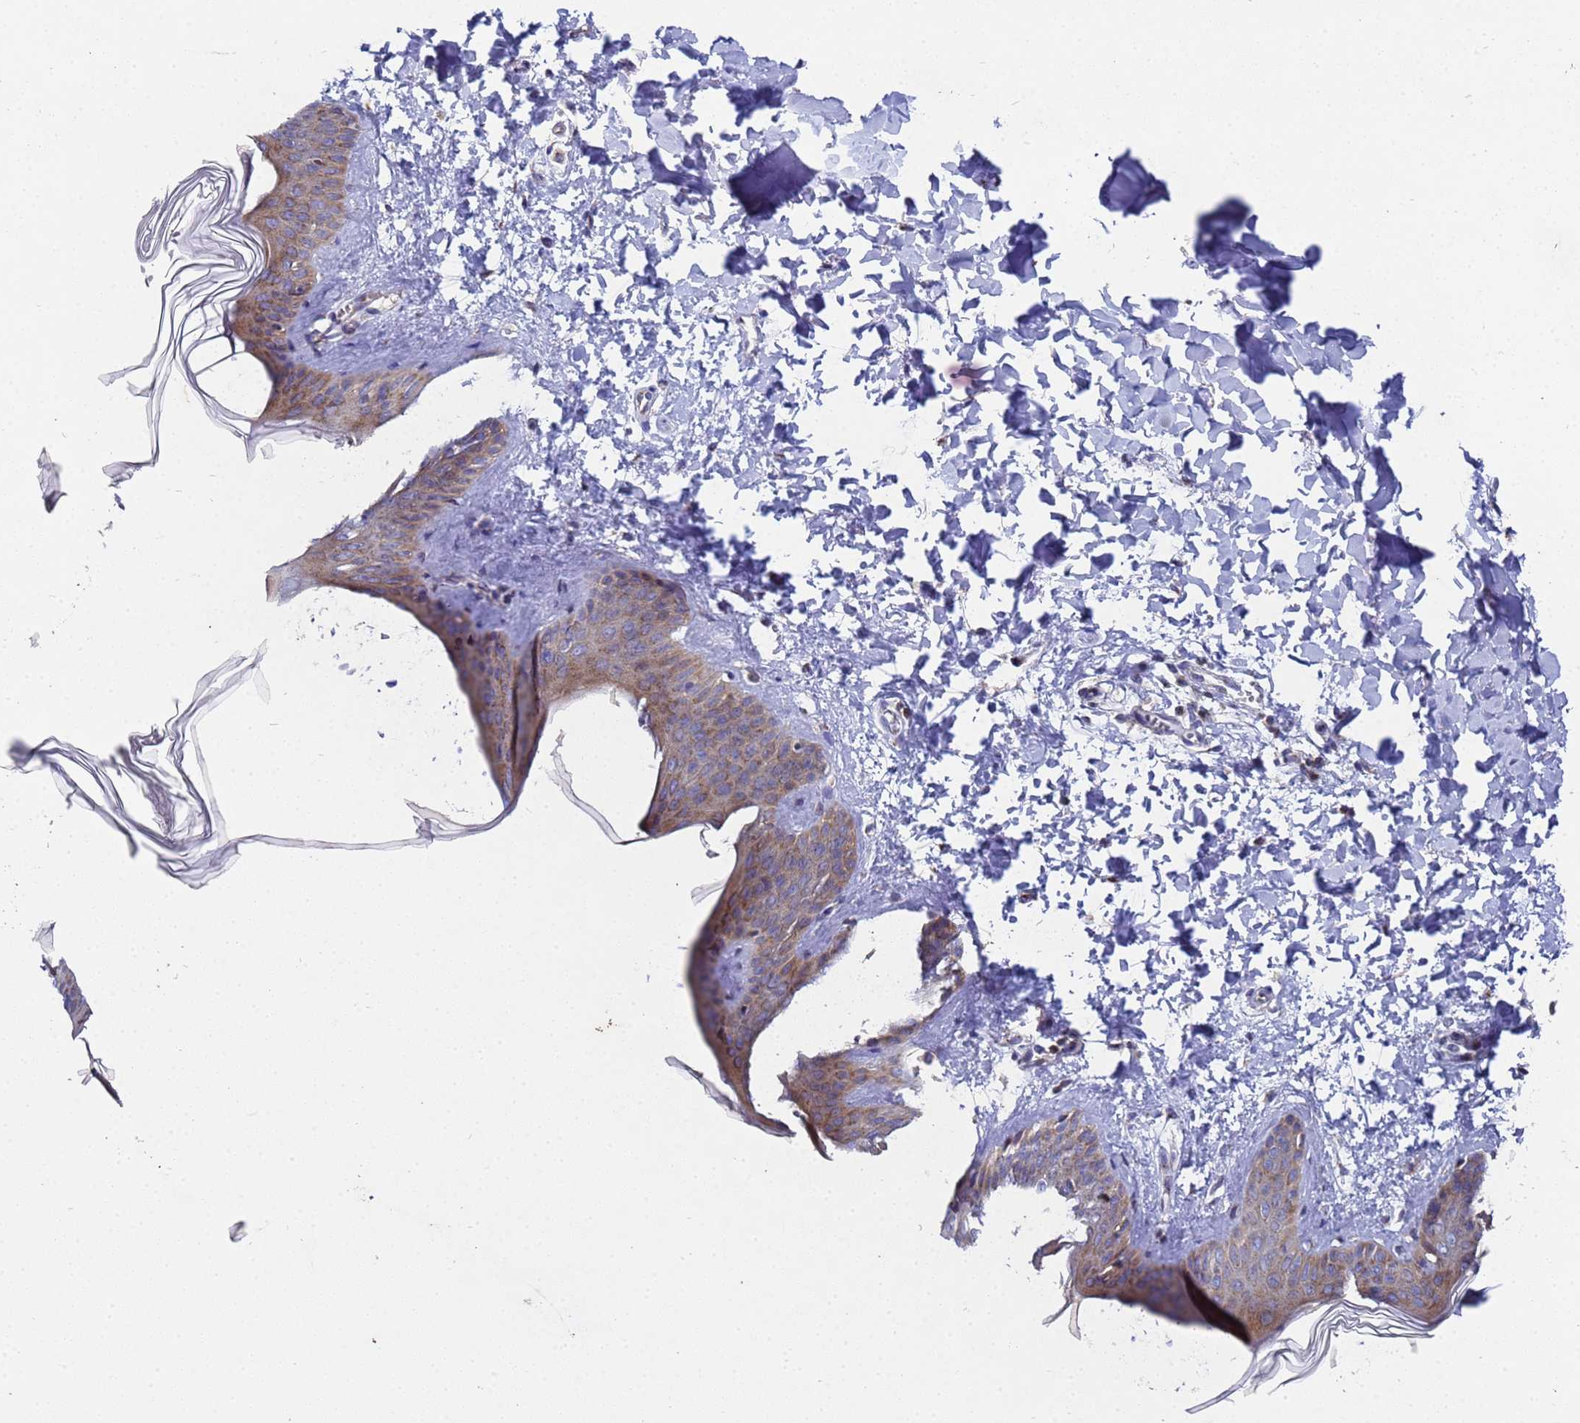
{"staining": {"intensity": "moderate", "quantity": "<25%", "location": "cytoplasmic/membranous"}, "tissue": "skin", "cell_type": "Fibroblasts", "image_type": "normal", "snomed": [{"axis": "morphology", "description": "Normal tissue, NOS"}, {"axis": "topography", "description": "Skin"}], "caption": "Immunohistochemistry (IHC) (DAB) staining of normal human skin reveals moderate cytoplasmic/membranous protein expression in about <25% of fibroblasts.", "gene": "NSUN6", "patient": {"sex": "female", "age": 17}}